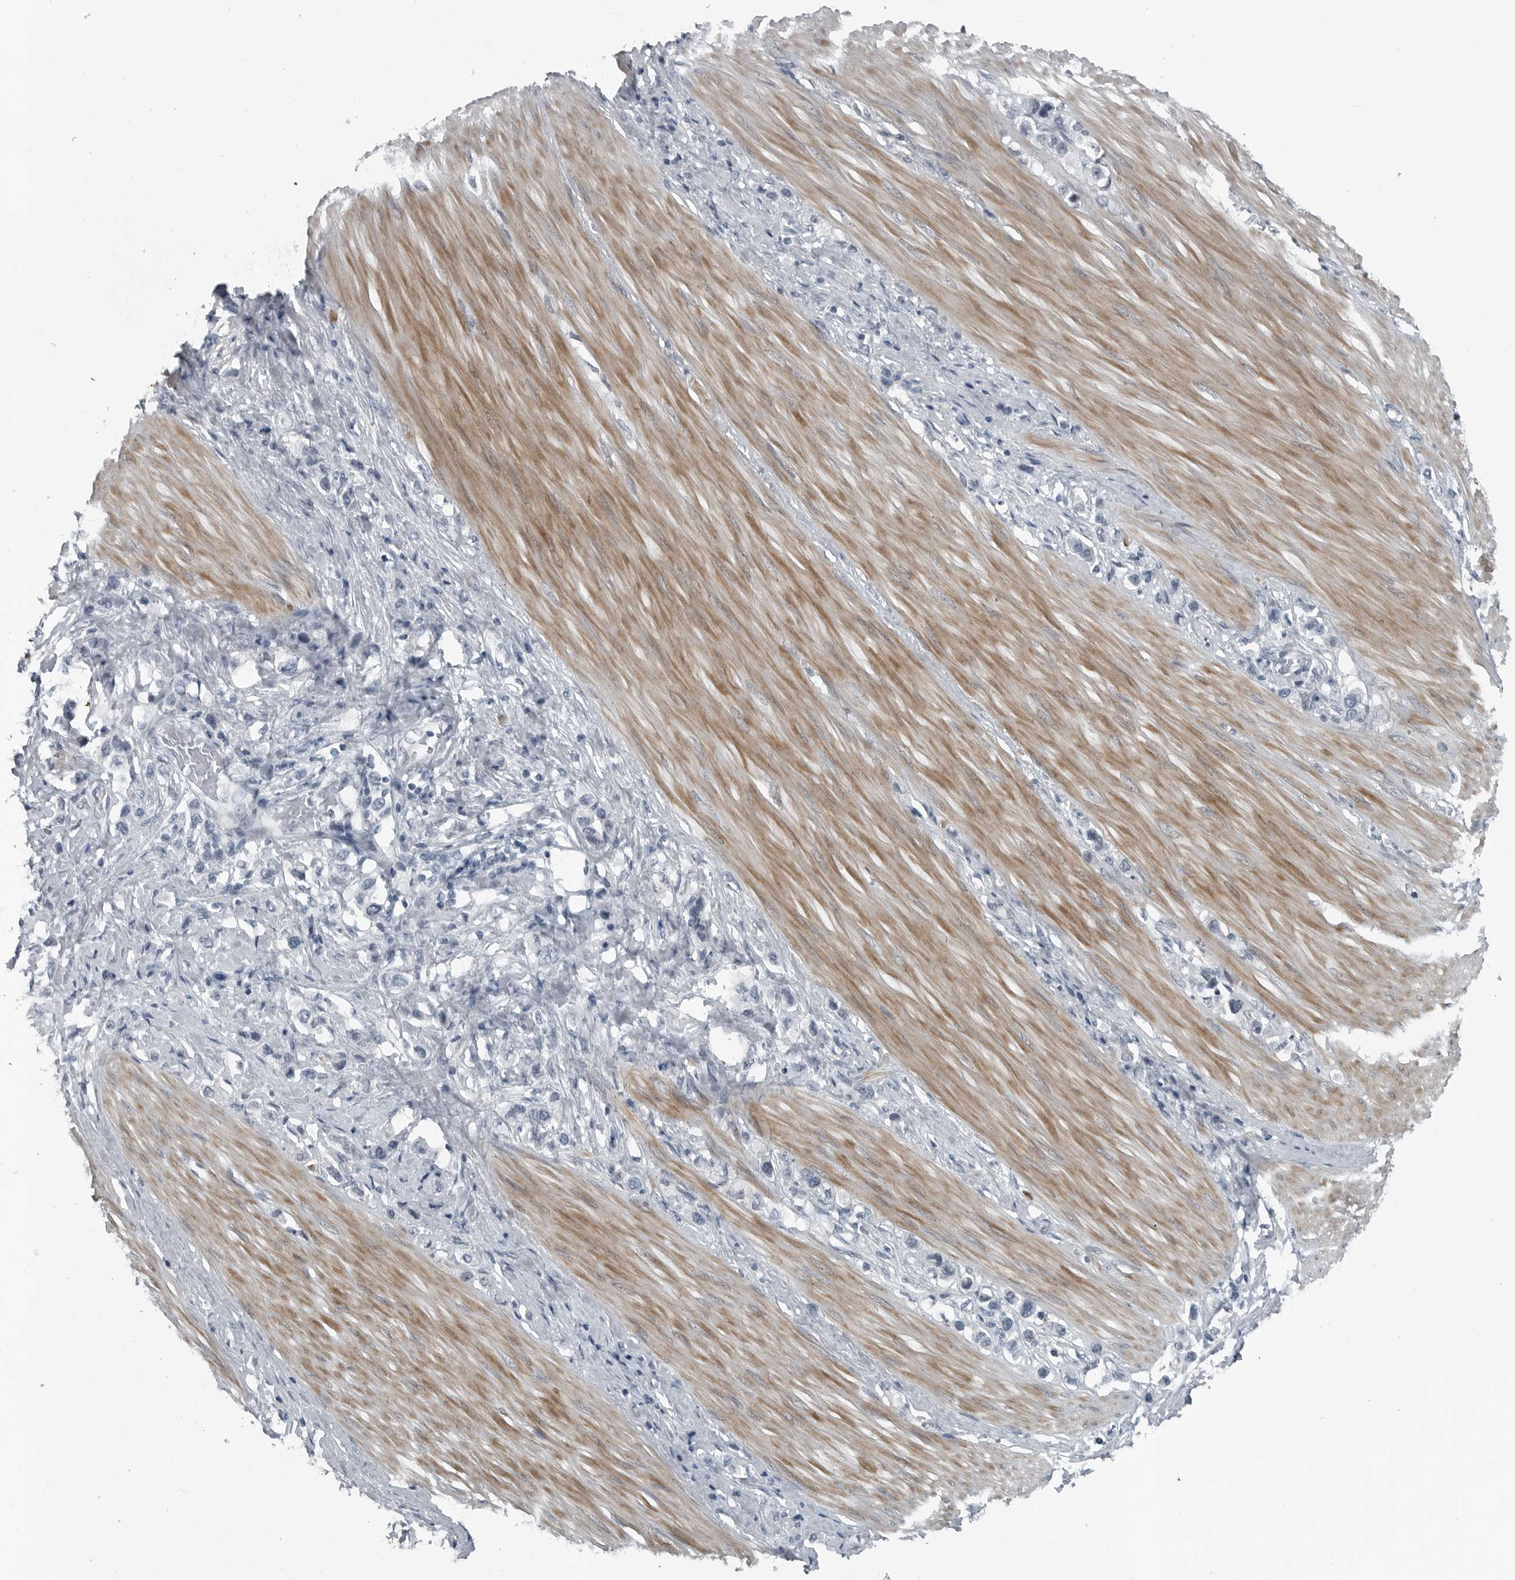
{"staining": {"intensity": "negative", "quantity": "none", "location": "none"}, "tissue": "stomach cancer", "cell_type": "Tumor cells", "image_type": "cancer", "snomed": [{"axis": "morphology", "description": "Adenocarcinoma, NOS"}, {"axis": "topography", "description": "Stomach"}], "caption": "Immunohistochemistry image of adenocarcinoma (stomach) stained for a protein (brown), which reveals no expression in tumor cells.", "gene": "DNAAF11", "patient": {"sex": "female", "age": 65}}